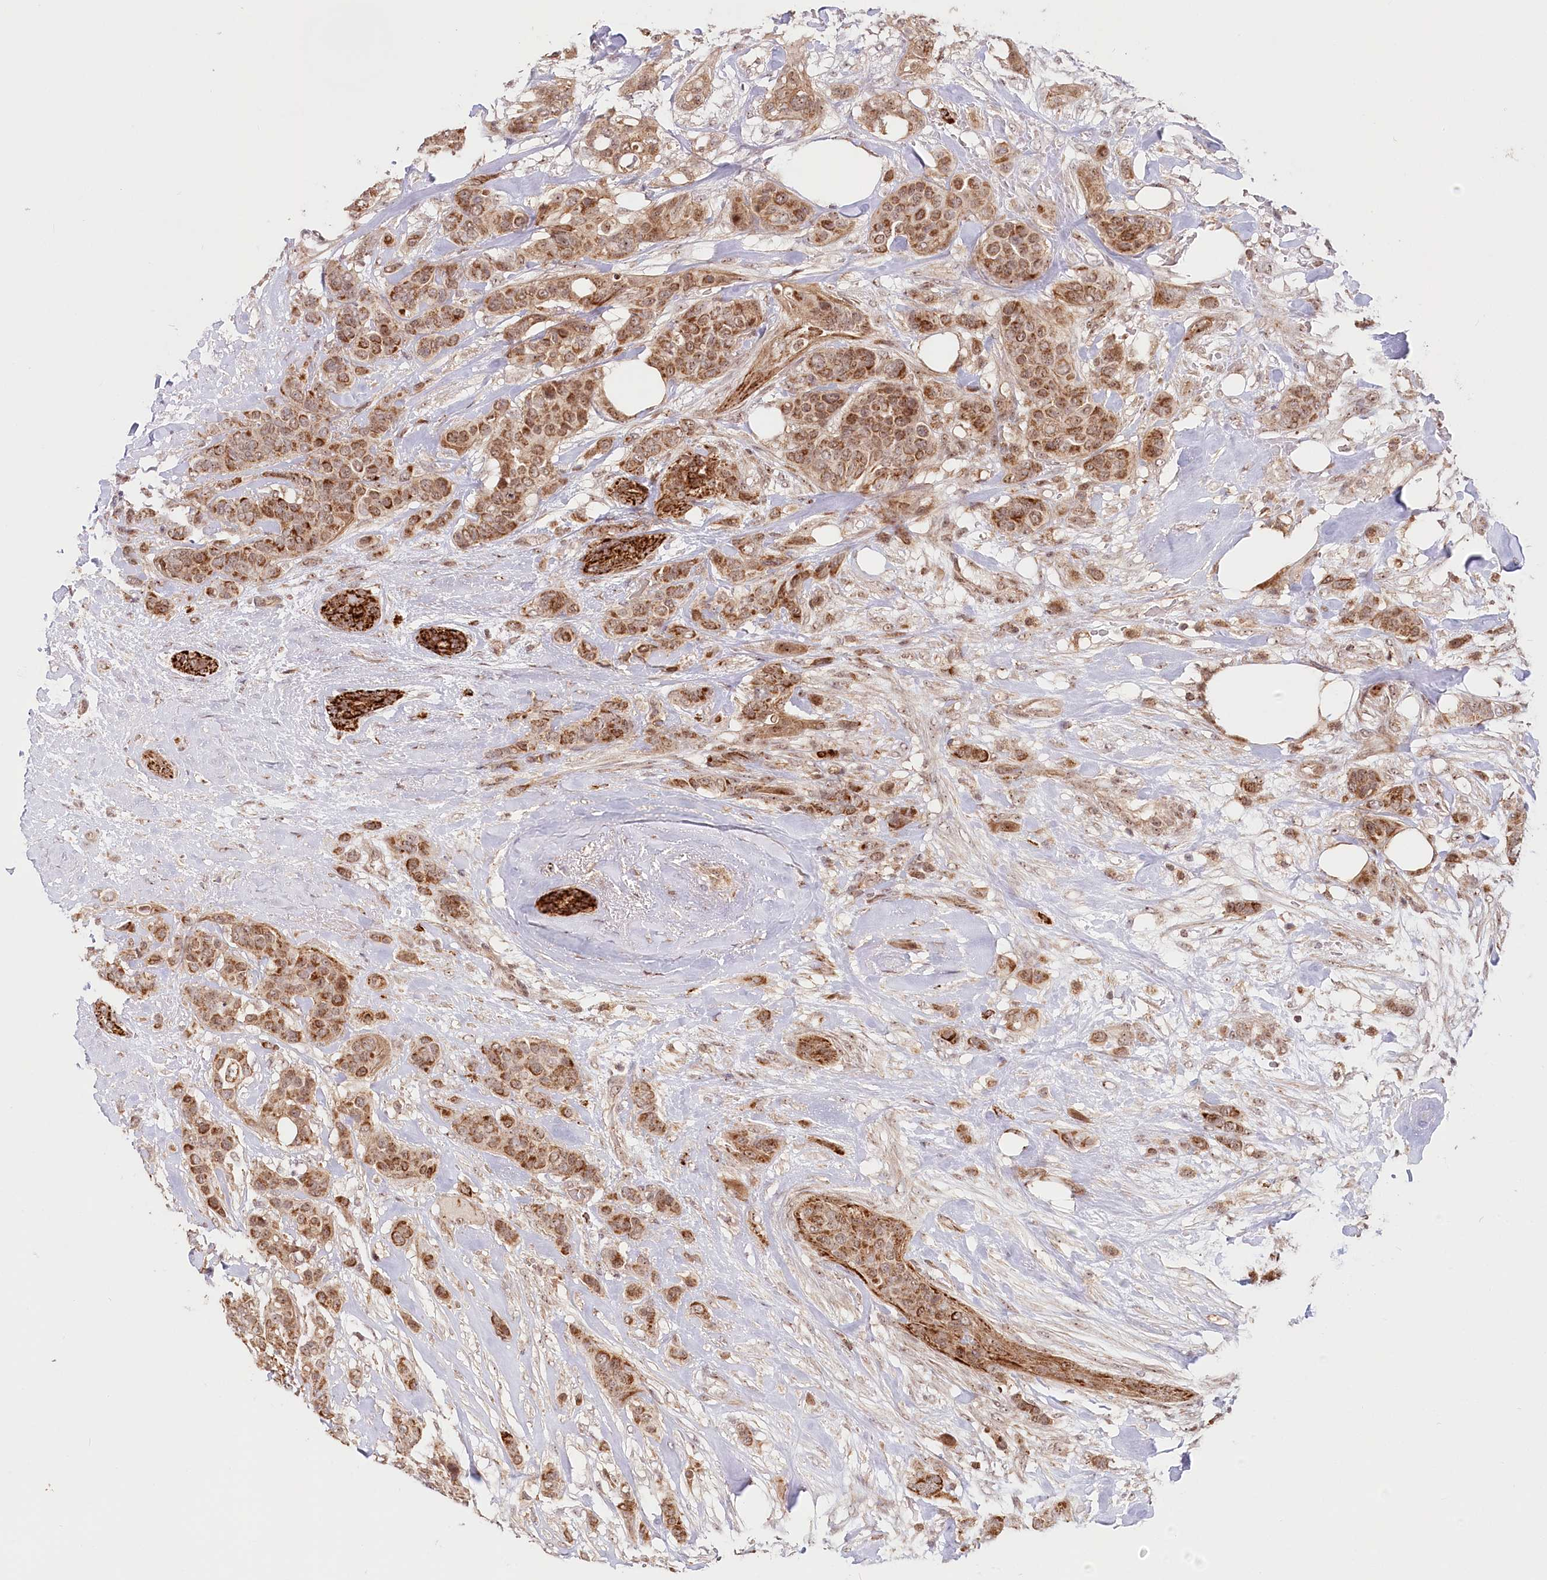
{"staining": {"intensity": "strong", "quantity": "25%-75%", "location": "cytoplasmic/membranous"}, "tissue": "breast cancer", "cell_type": "Tumor cells", "image_type": "cancer", "snomed": [{"axis": "morphology", "description": "Lobular carcinoma"}, {"axis": "topography", "description": "Breast"}], "caption": "This photomicrograph exhibits immunohistochemistry staining of human lobular carcinoma (breast), with high strong cytoplasmic/membranous staining in about 25%-75% of tumor cells.", "gene": "RTN4IP1", "patient": {"sex": "female", "age": 51}}